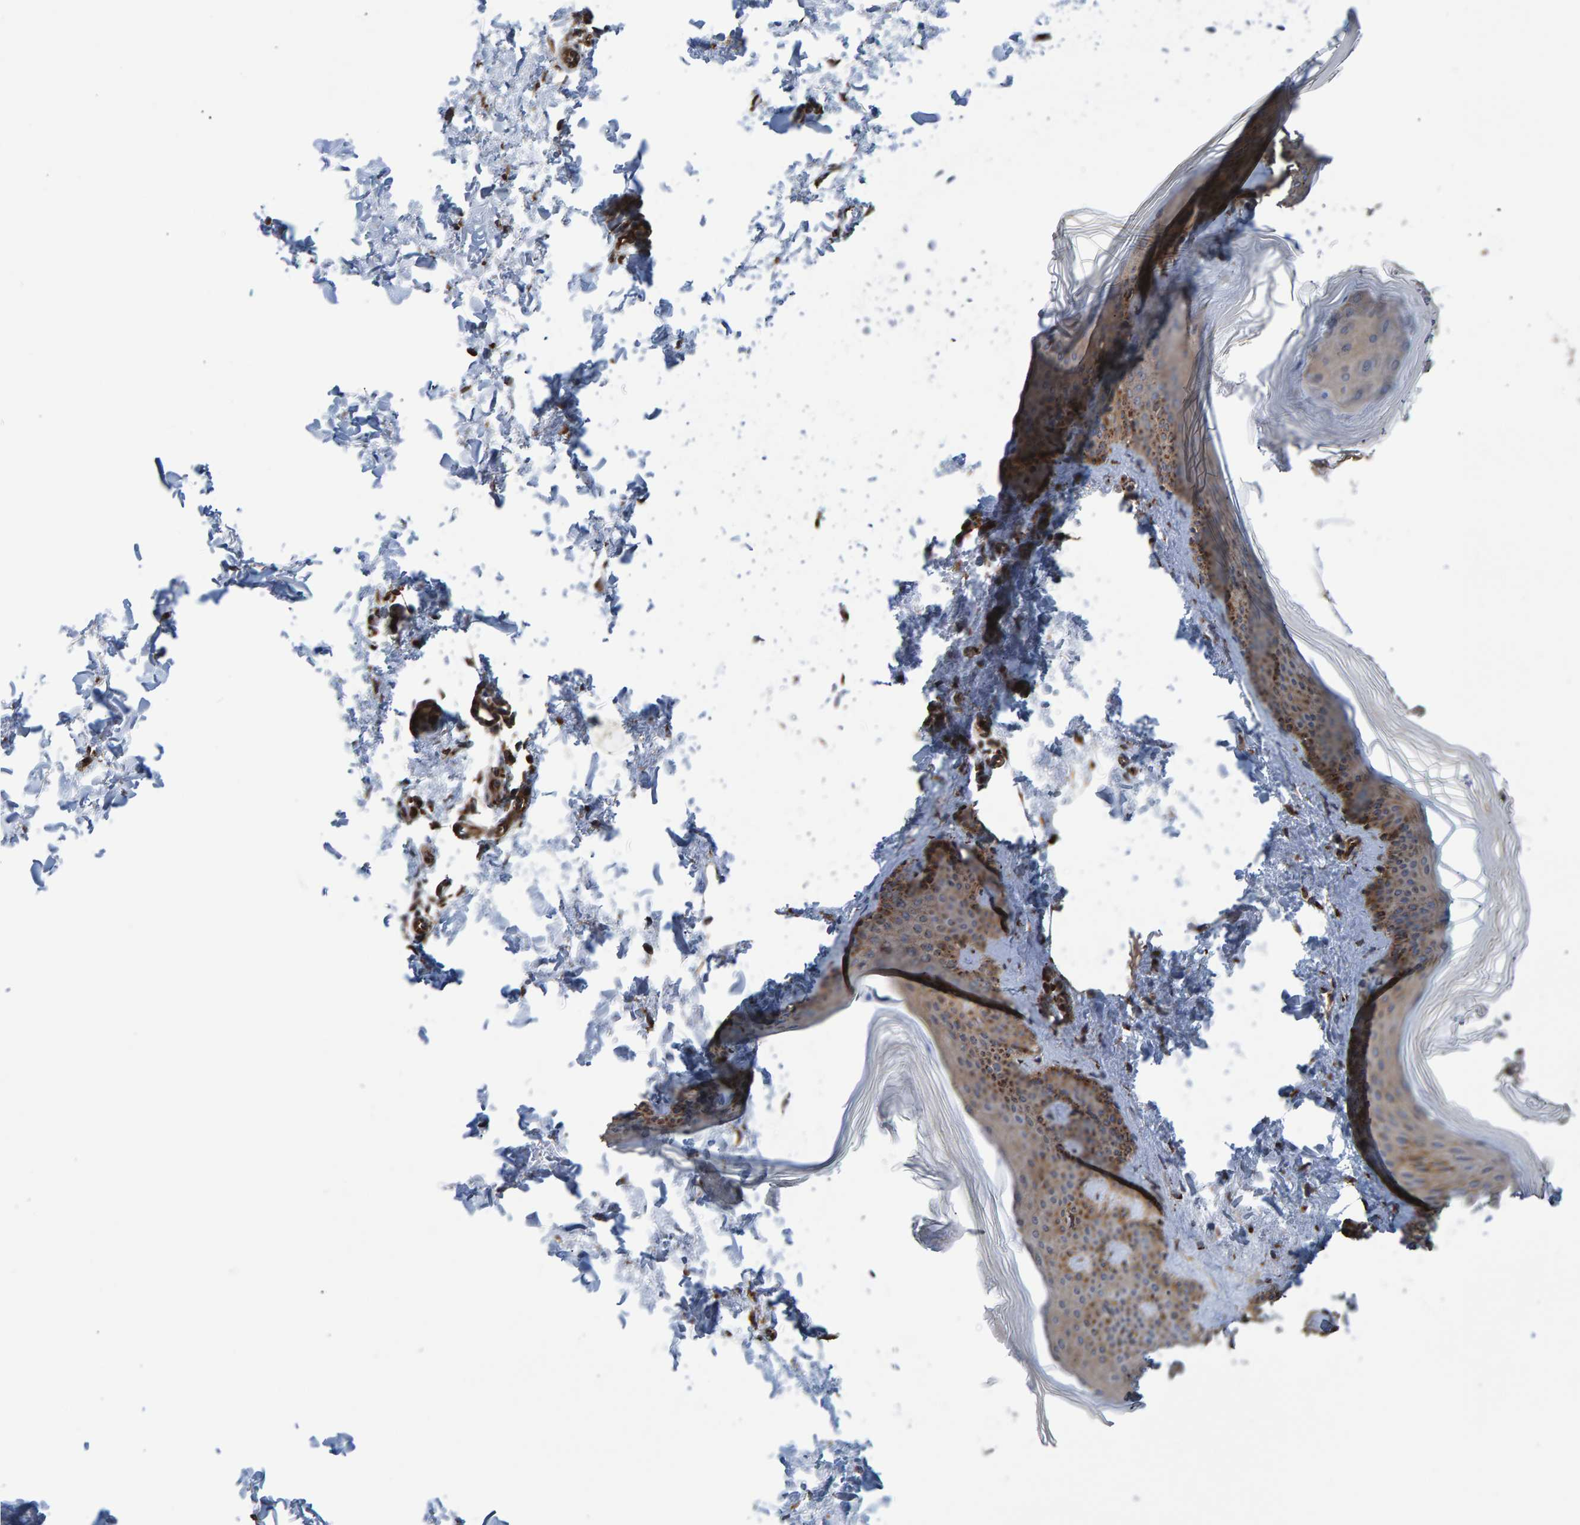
{"staining": {"intensity": "strong", "quantity": ">75%", "location": "cytoplasmic/membranous"}, "tissue": "skin", "cell_type": "Fibroblasts", "image_type": "normal", "snomed": [{"axis": "morphology", "description": "Normal tissue, NOS"}, {"axis": "topography", "description": "Skin"}], "caption": "Immunohistochemistry (IHC) of normal human skin displays high levels of strong cytoplasmic/membranous staining in about >75% of fibroblasts. The staining is performed using DAB brown chromogen to label protein expression. The nuclei are counter-stained blue using hematoxylin.", "gene": "FAM117A", "patient": {"sex": "female", "age": 27}}